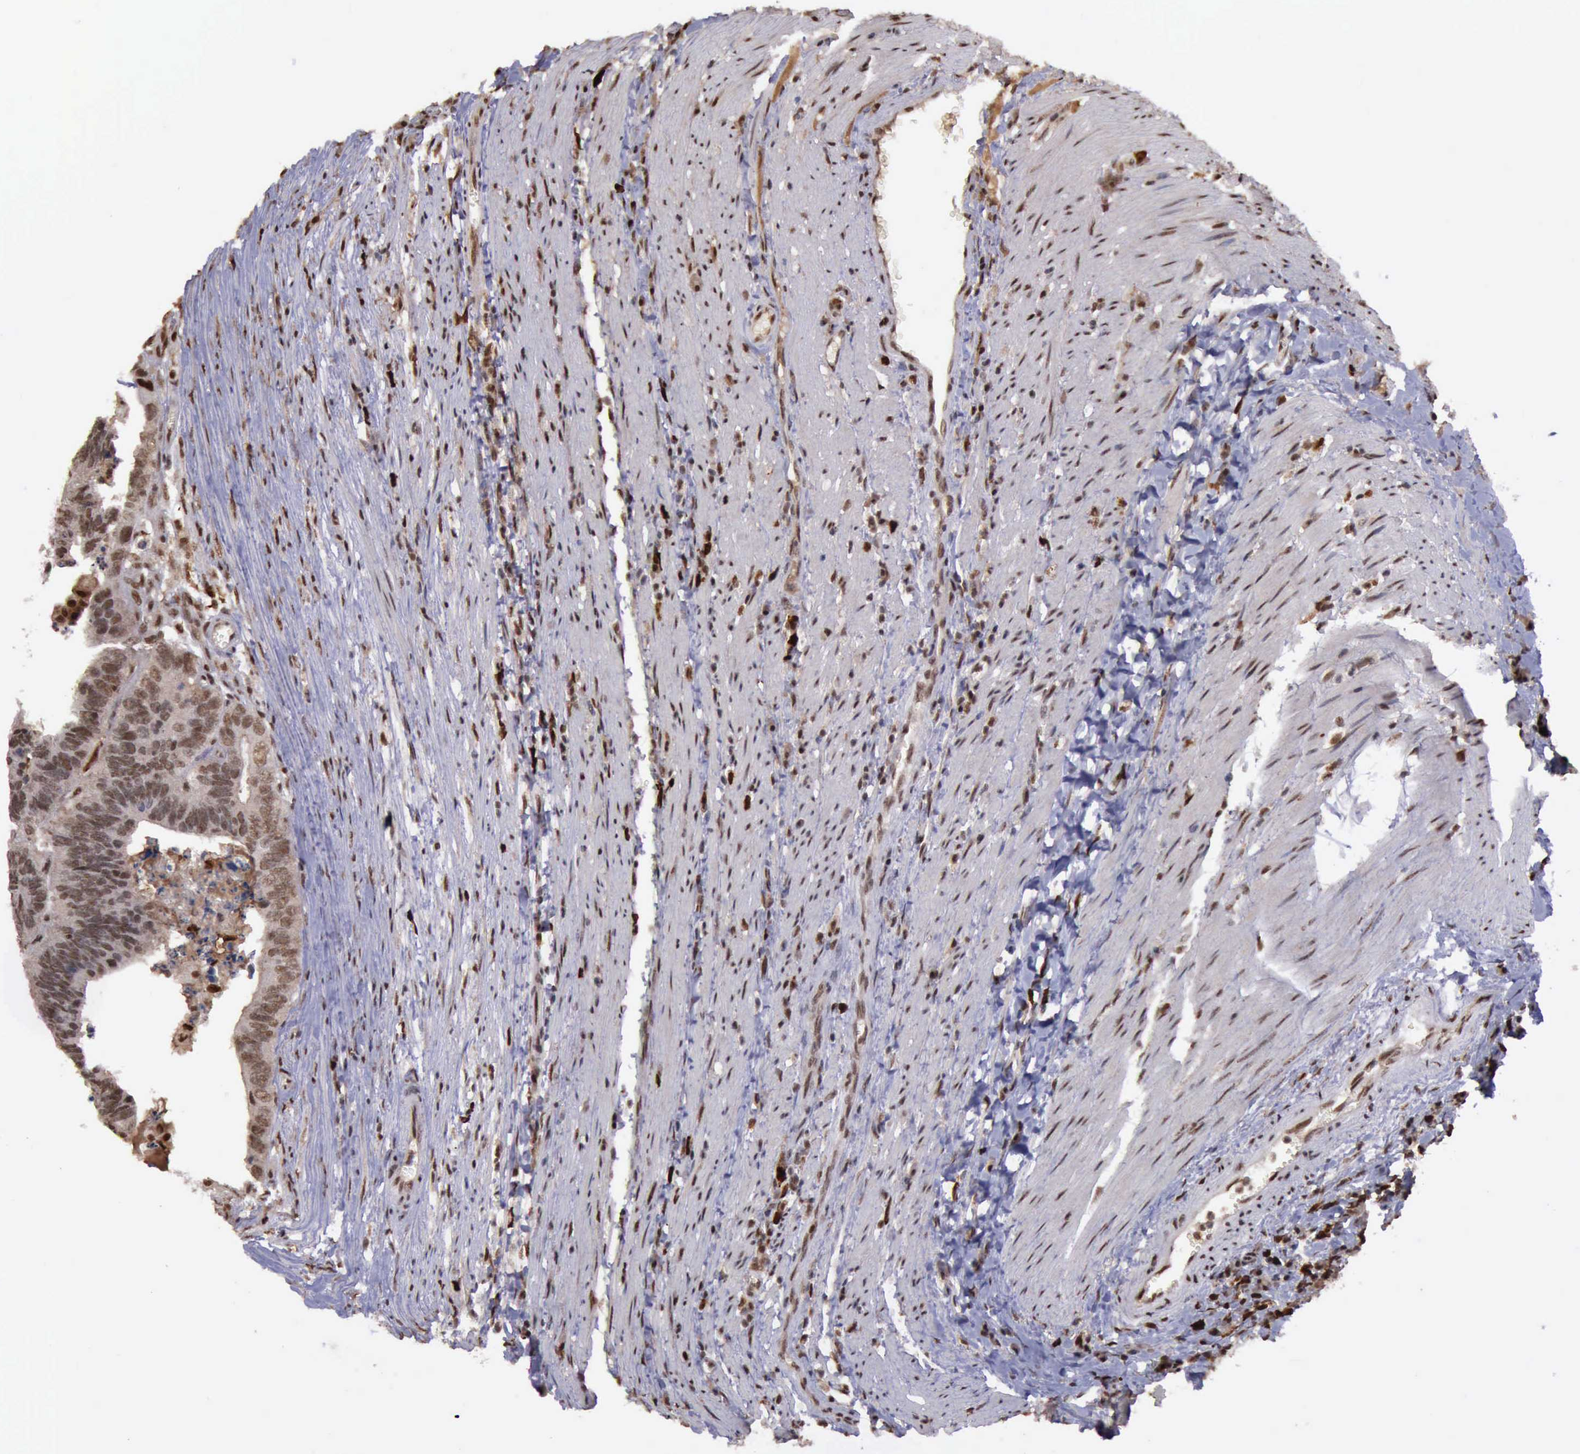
{"staining": {"intensity": "moderate", "quantity": ">75%", "location": "cytoplasmic/membranous,nuclear"}, "tissue": "colorectal cancer", "cell_type": "Tumor cells", "image_type": "cancer", "snomed": [{"axis": "morphology", "description": "Adenocarcinoma, NOS"}, {"axis": "topography", "description": "Colon"}], "caption": "Moderate cytoplasmic/membranous and nuclear expression for a protein is present in approximately >75% of tumor cells of colorectal adenocarcinoma using IHC.", "gene": "TRMT2A", "patient": {"sex": "male", "age": 72}}